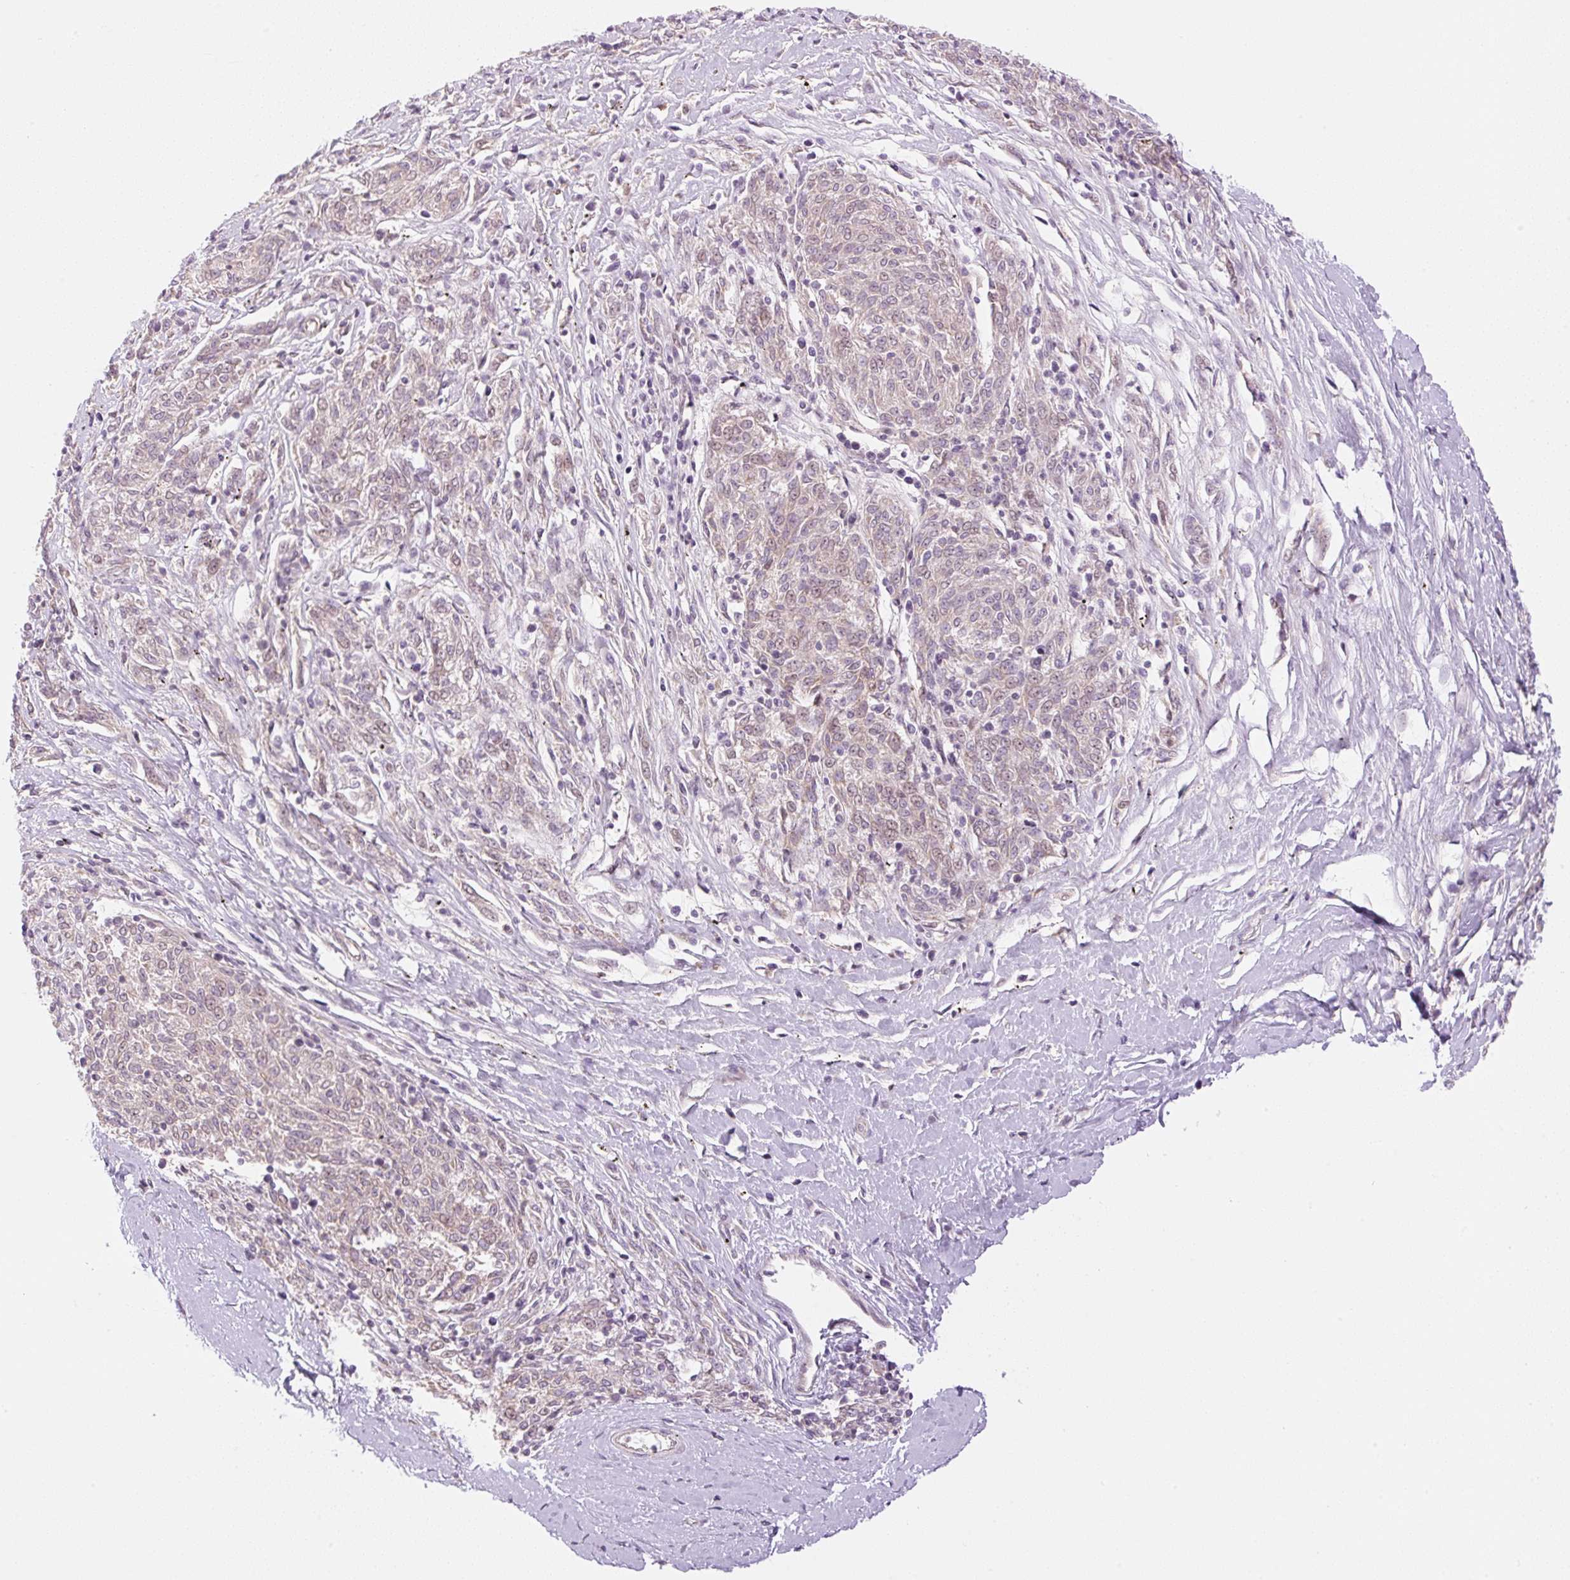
{"staining": {"intensity": "weak", "quantity": "<25%", "location": "cytoplasmic/membranous,nuclear"}, "tissue": "melanoma", "cell_type": "Tumor cells", "image_type": "cancer", "snomed": [{"axis": "morphology", "description": "Malignant melanoma, NOS"}, {"axis": "topography", "description": "Skin"}], "caption": "Melanoma was stained to show a protein in brown. There is no significant expression in tumor cells.", "gene": "ZNF394", "patient": {"sex": "female", "age": 72}}